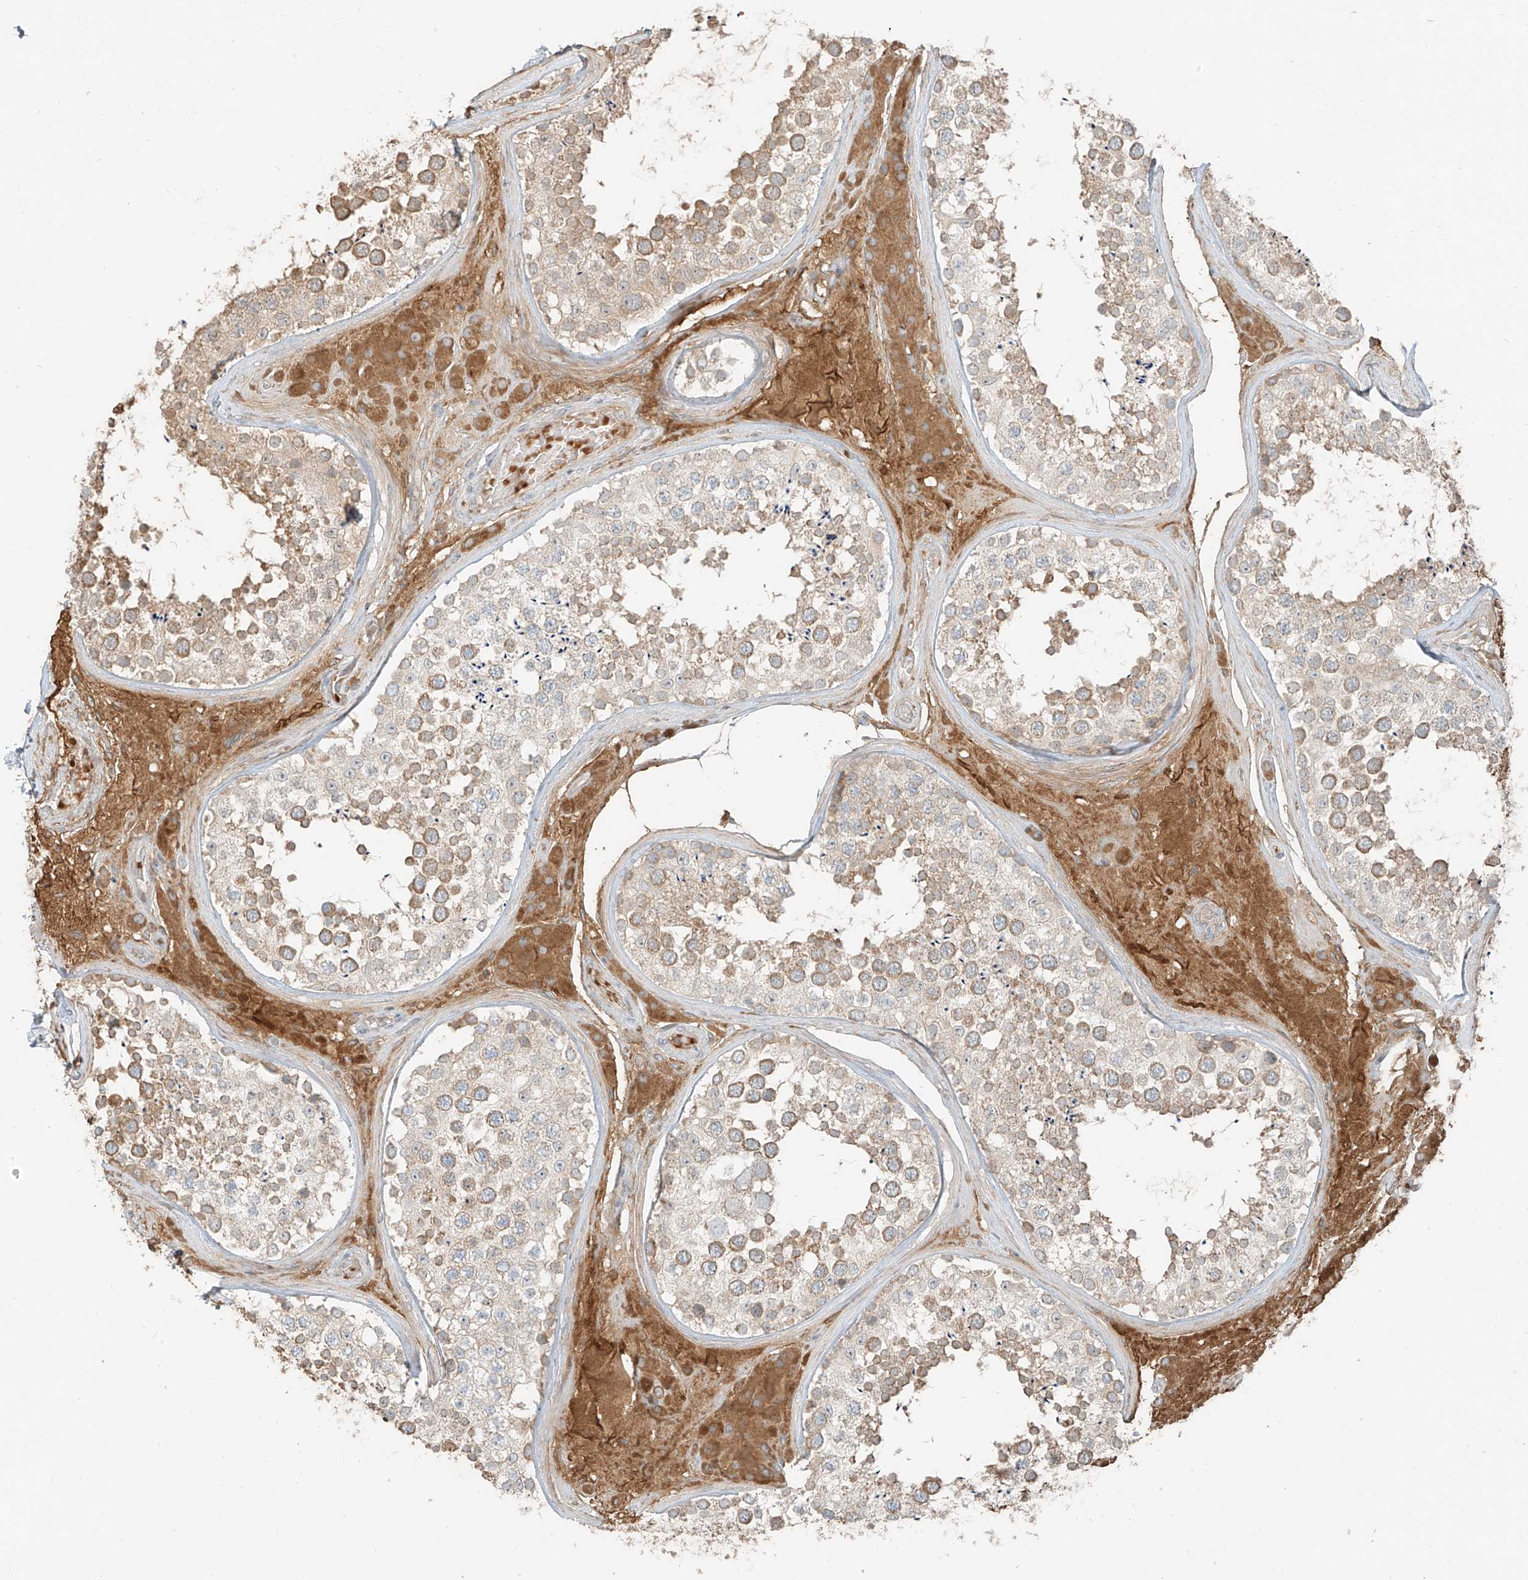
{"staining": {"intensity": "weak", "quantity": "<25%", "location": "cytoplasmic/membranous"}, "tissue": "testis", "cell_type": "Cells in seminiferous ducts", "image_type": "normal", "snomed": [{"axis": "morphology", "description": "Normal tissue, NOS"}, {"axis": "topography", "description": "Testis"}], "caption": "Immunohistochemistry (IHC) micrograph of unremarkable testis: human testis stained with DAB (3,3'-diaminobenzidine) shows no significant protein staining in cells in seminiferous ducts.", "gene": "FSTL1", "patient": {"sex": "male", "age": 46}}